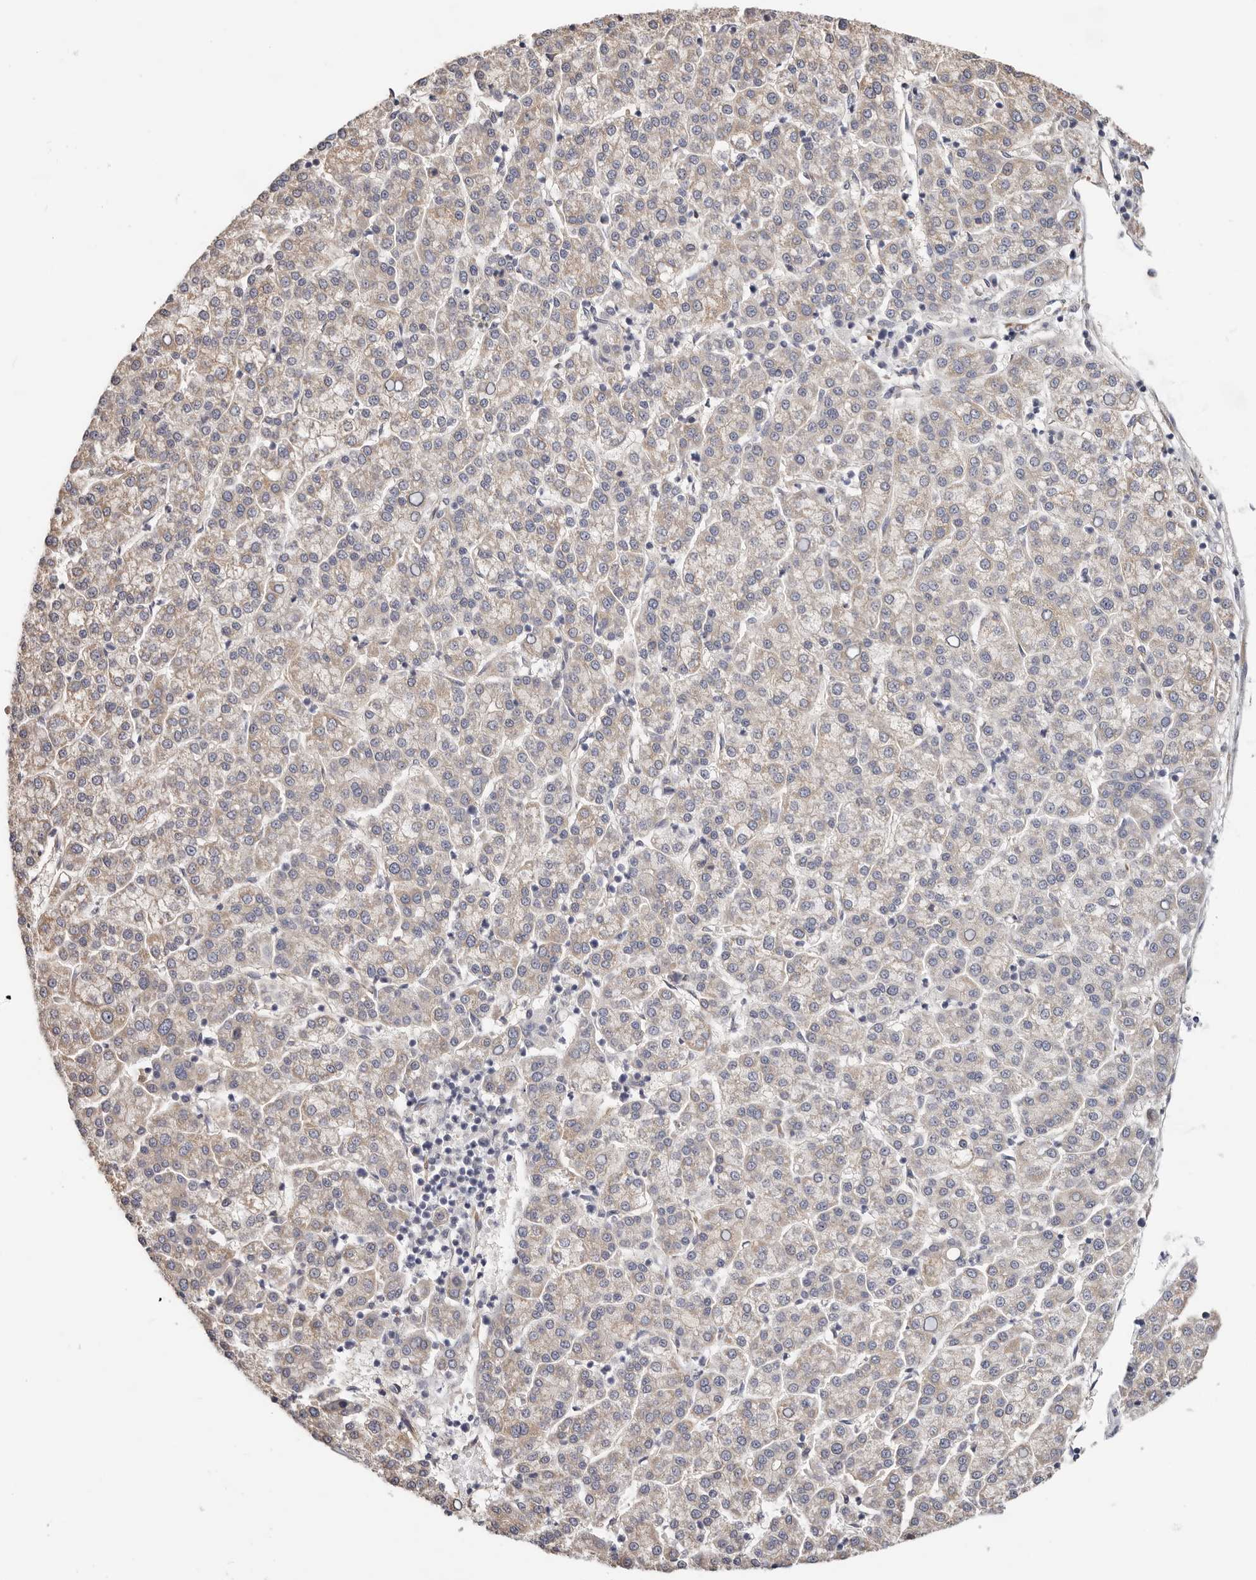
{"staining": {"intensity": "weak", "quantity": ">75%", "location": "cytoplasmic/membranous"}, "tissue": "liver cancer", "cell_type": "Tumor cells", "image_type": "cancer", "snomed": [{"axis": "morphology", "description": "Carcinoma, Hepatocellular, NOS"}, {"axis": "topography", "description": "Liver"}], "caption": "A photomicrograph of liver hepatocellular carcinoma stained for a protein shows weak cytoplasmic/membranous brown staining in tumor cells.", "gene": "AFDN", "patient": {"sex": "female", "age": 58}}